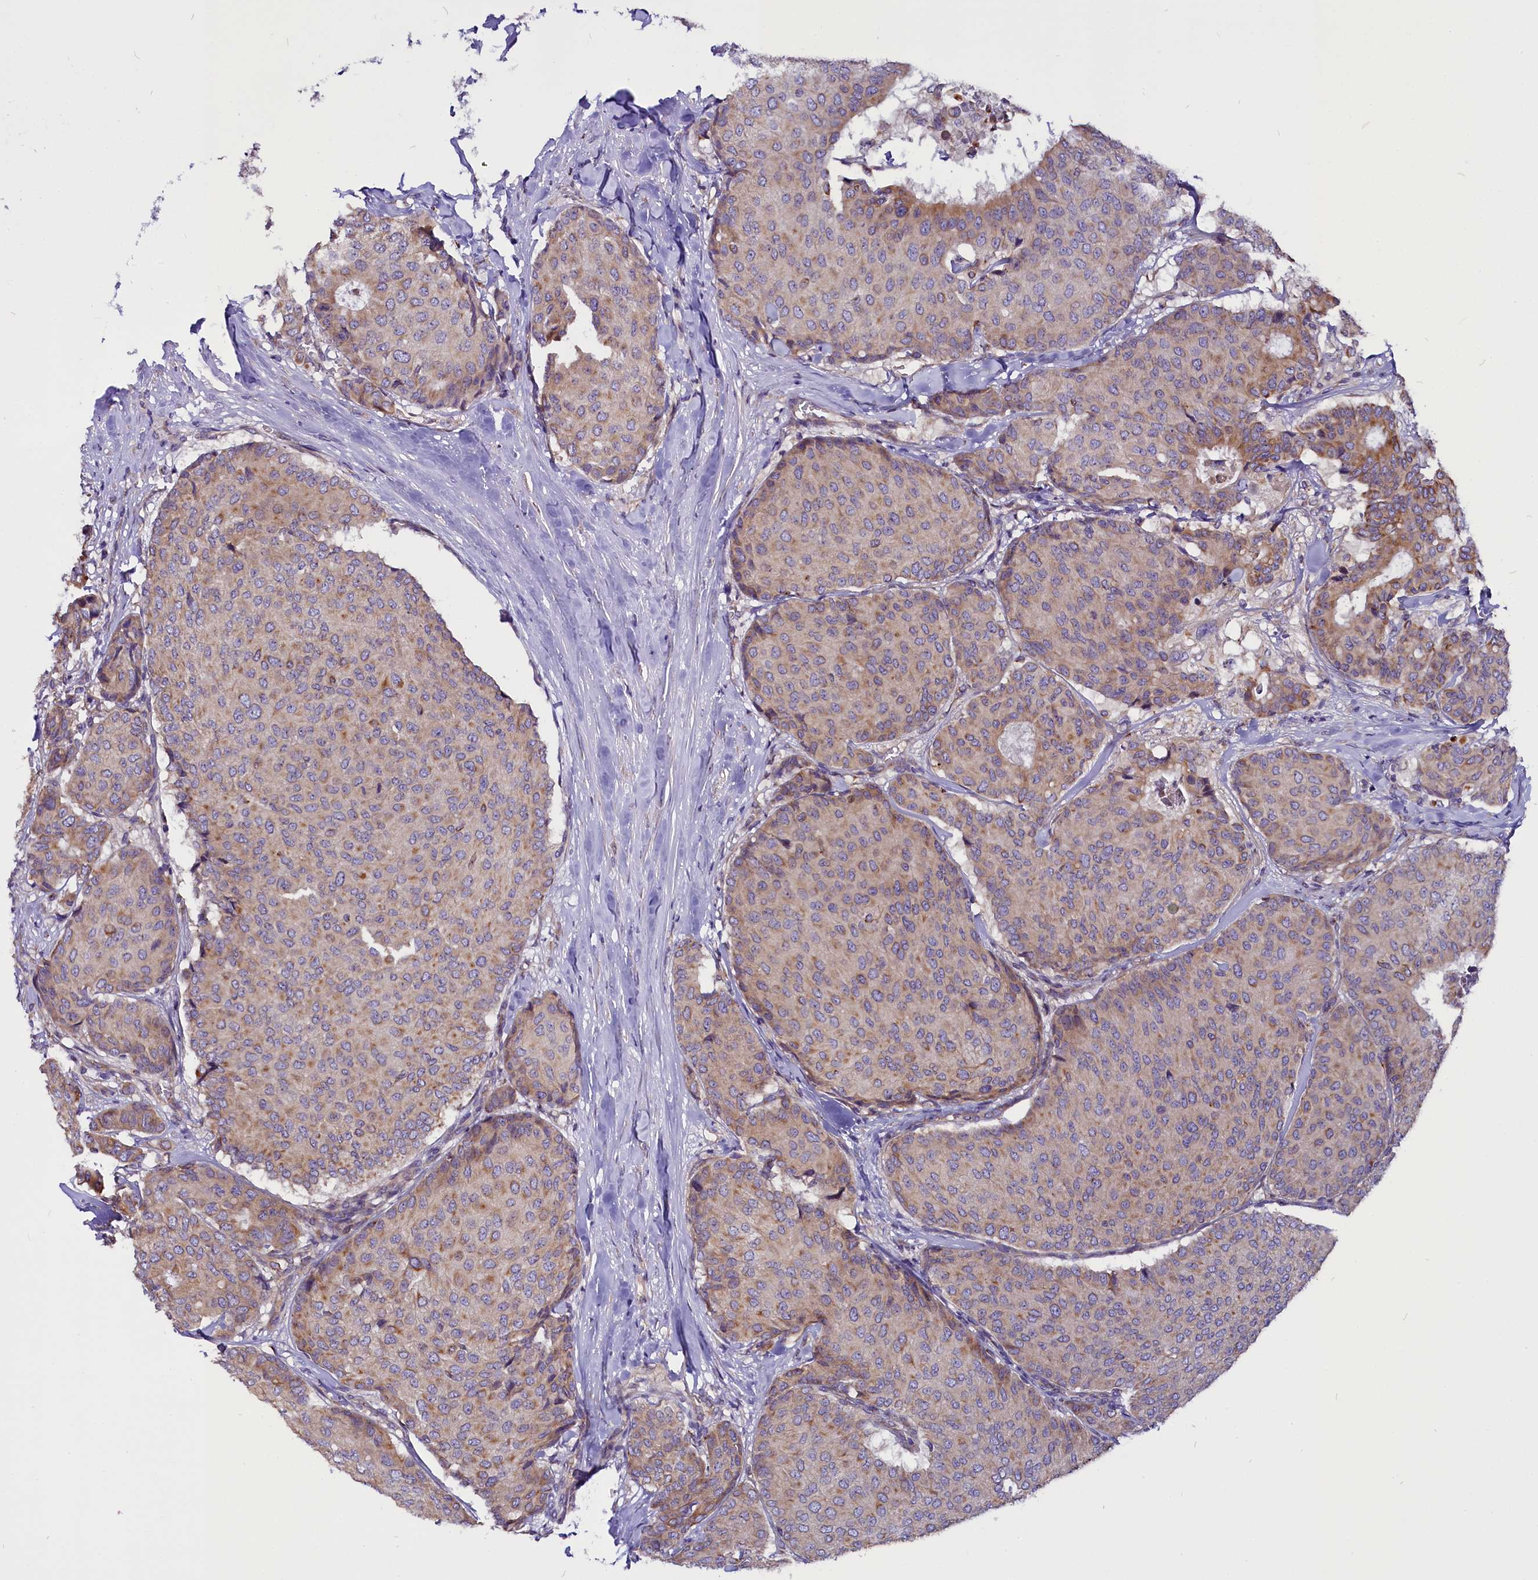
{"staining": {"intensity": "weak", "quantity": "25%-75%", "location": "cytoplasmic/membranous"}, "tissue": "breast cancer", "cell_type": "Tumor cells", "image_type": "cancer", "snomed": [{"axis": "morphology", "description": "Duct carcinoma"}, {"axis": "topography", "description": "Breast"}], "caption": "A brown stain highlights weak cytoplasmic/membranous staining of a protein in breast cancer tumor cells.", "gene": "CEP170", "patient": {"sex": "female", "age": 75}}